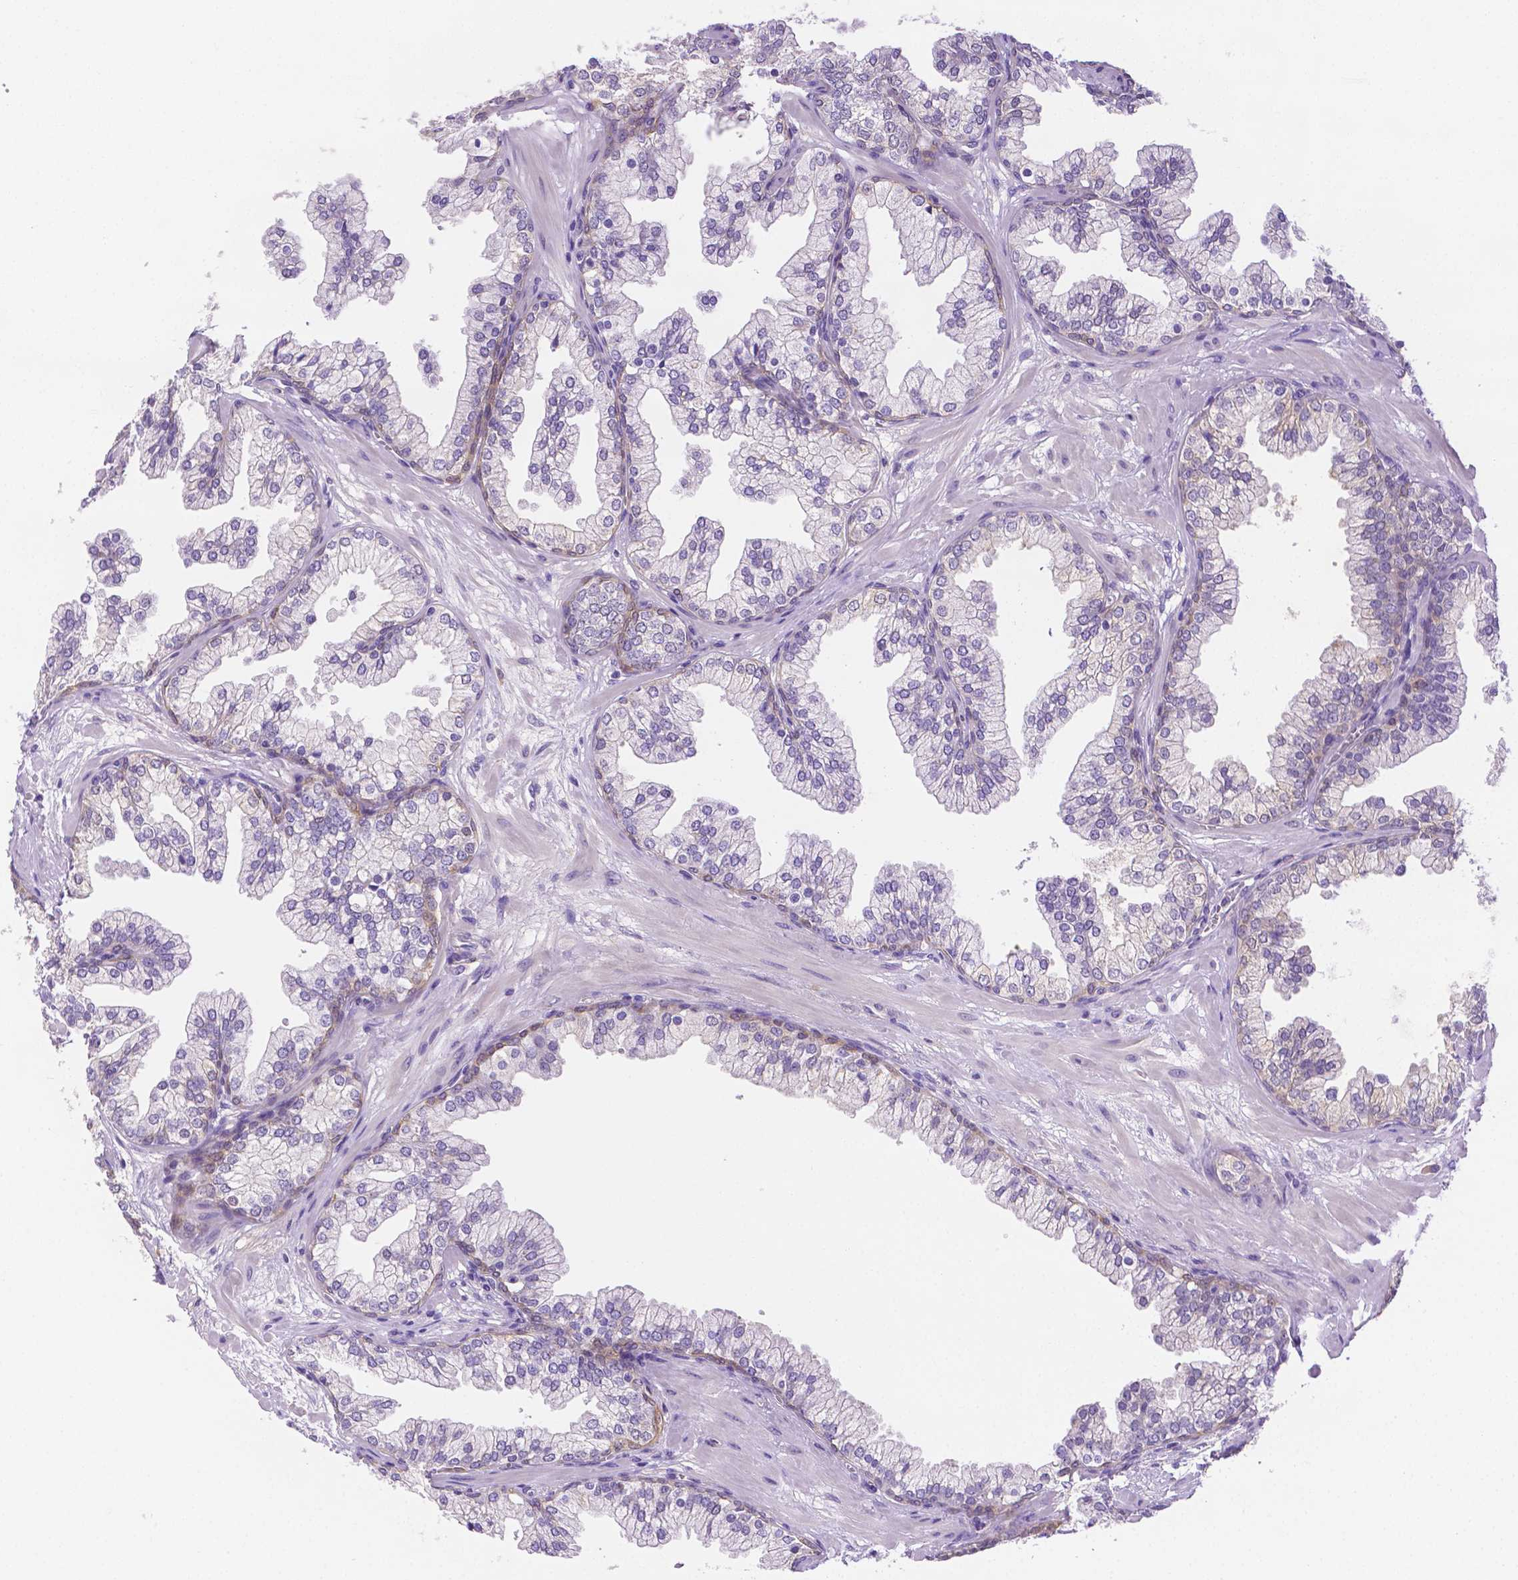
{"staining": {"intensity": "weak", "quantity": "<25%", "location": "cytoplasmic/membranous"}, "tissue": "prostate", "cell_type": "Glandular cells", "image_type": "normal", "snomed": [{"axis": "morphology", "description": "Normal tissue, NOS"}, {"axis": "topography", "description": "Prostate"}, {"axis": "topography", "description": "Peripheral nerve tissue"}], "caption": "Immunohistochemistry (IHC) of benign prostate shows no positivity in glandular cells.", "gene": "NXPH2", "patient": {"sex": "male", "age": 61}}